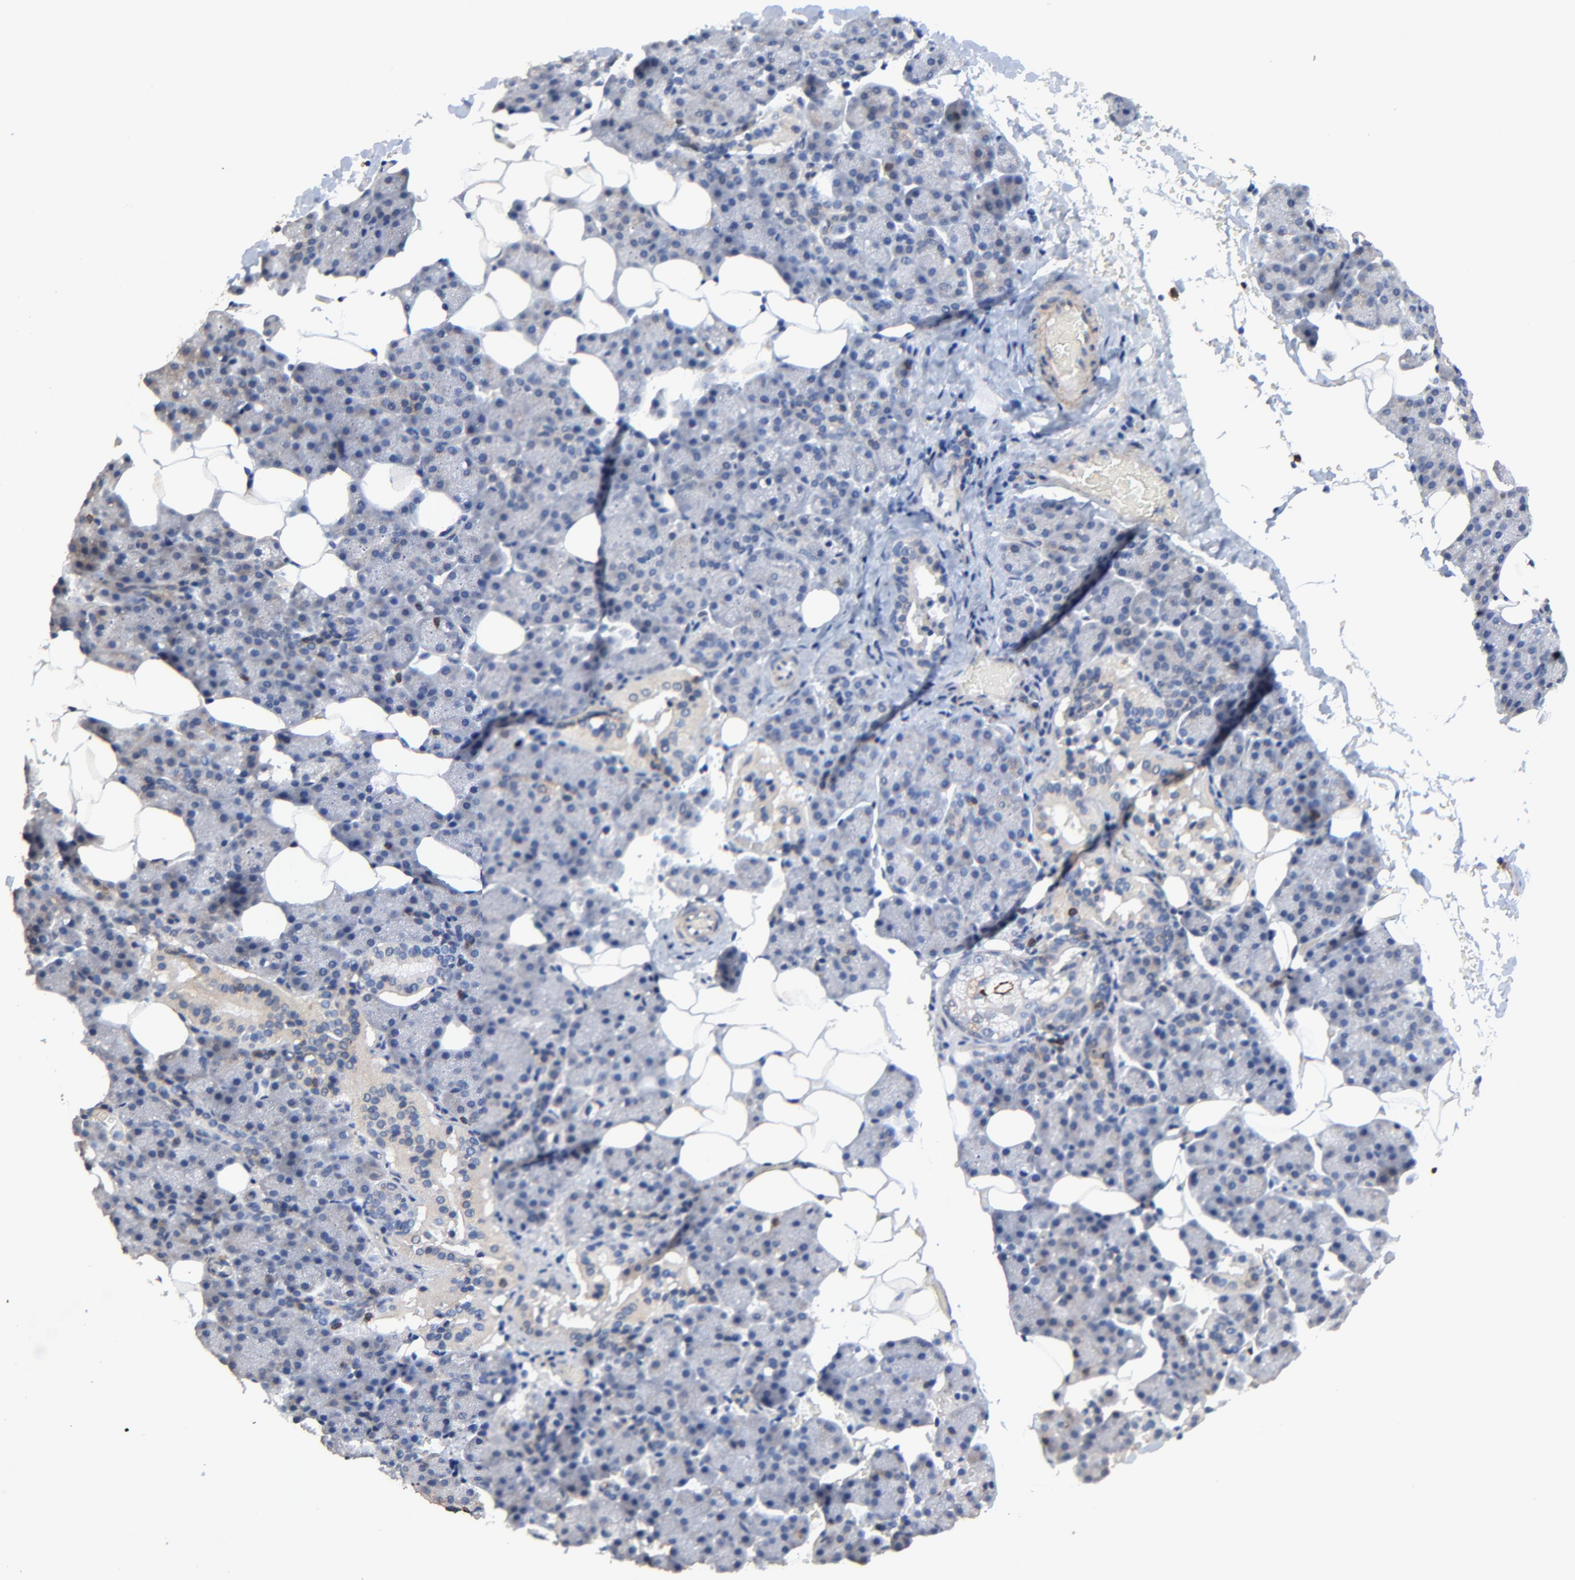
{"staining": {"intensity": "negative", "quantity": "none", "location": "none"}, "tissue": "salivary gland", "cell_type": "Glandular cells", "image_type": "normal", "snomed": [{"axis": "morphology", "description": "Normal tissue, NOS"}, {"axis": "topography", "description": "Lymph node"}, {"axis": "topography", "description": "Salivary gland"}], "caption": "Human salivary gland stained for a protein using IHC displays no expression in glandular cells.", "gene": "SKAP1", "patient": {"sex": "male", "age": 8}}